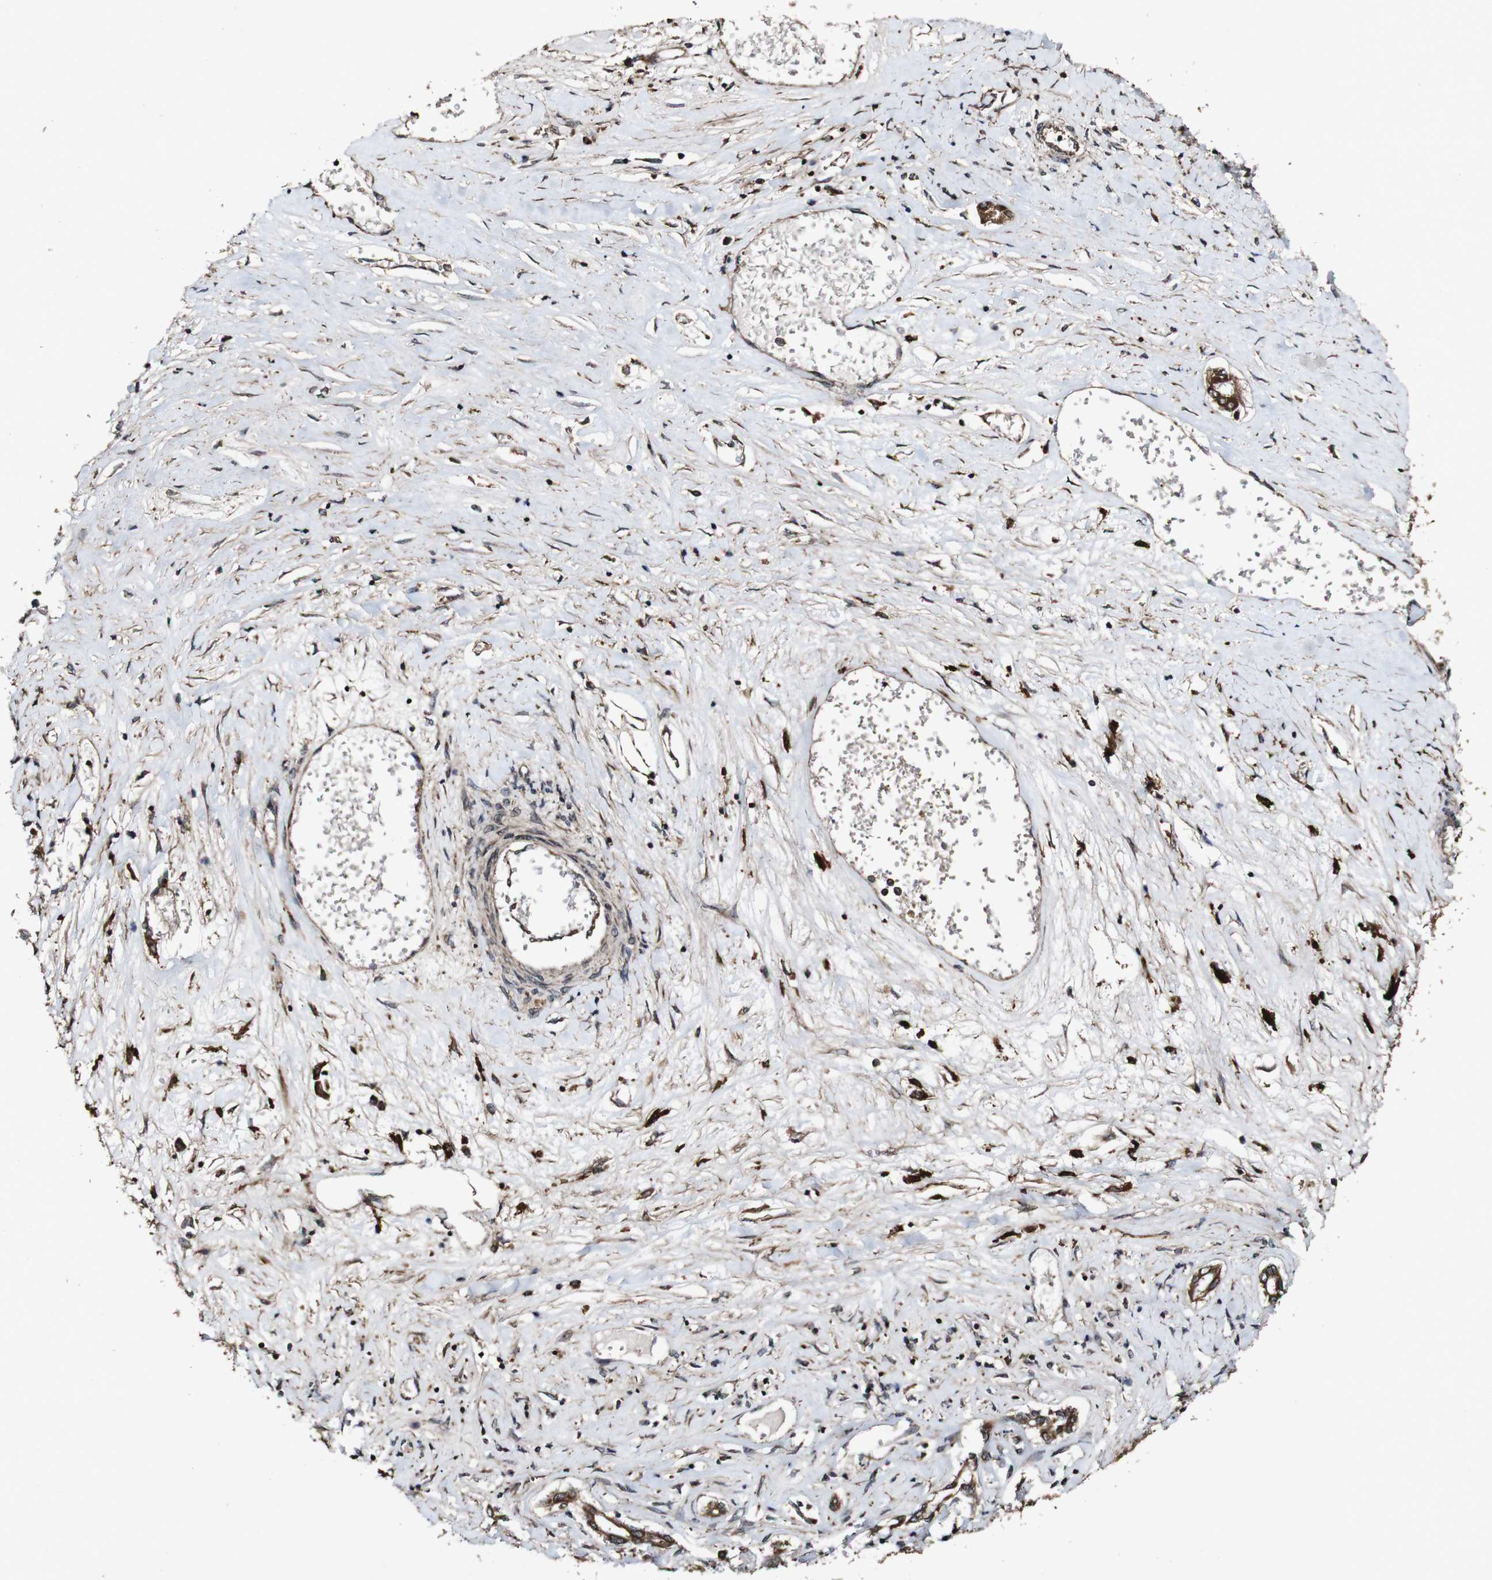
{"staining": {"intensity": "strong", "quantity": ">75%", "location": "cytoplasmic/membranous"}, "tissue": "liver cancer", "cell_type": "Tumor cells", "image_type": "cancer", "snomed": [{"axis": "morphology", "description": "Carcinoma, Hepatocellular, NOS"}, {"axis": "topography", "description": "Liver"}], "caption": "Liver cancer stained for a protein exhibits strong cytoplasmic/membranous positivity in tumor cells.", "gene": "BTN3A3", "patient": {"sex": "female", "age": 61}}